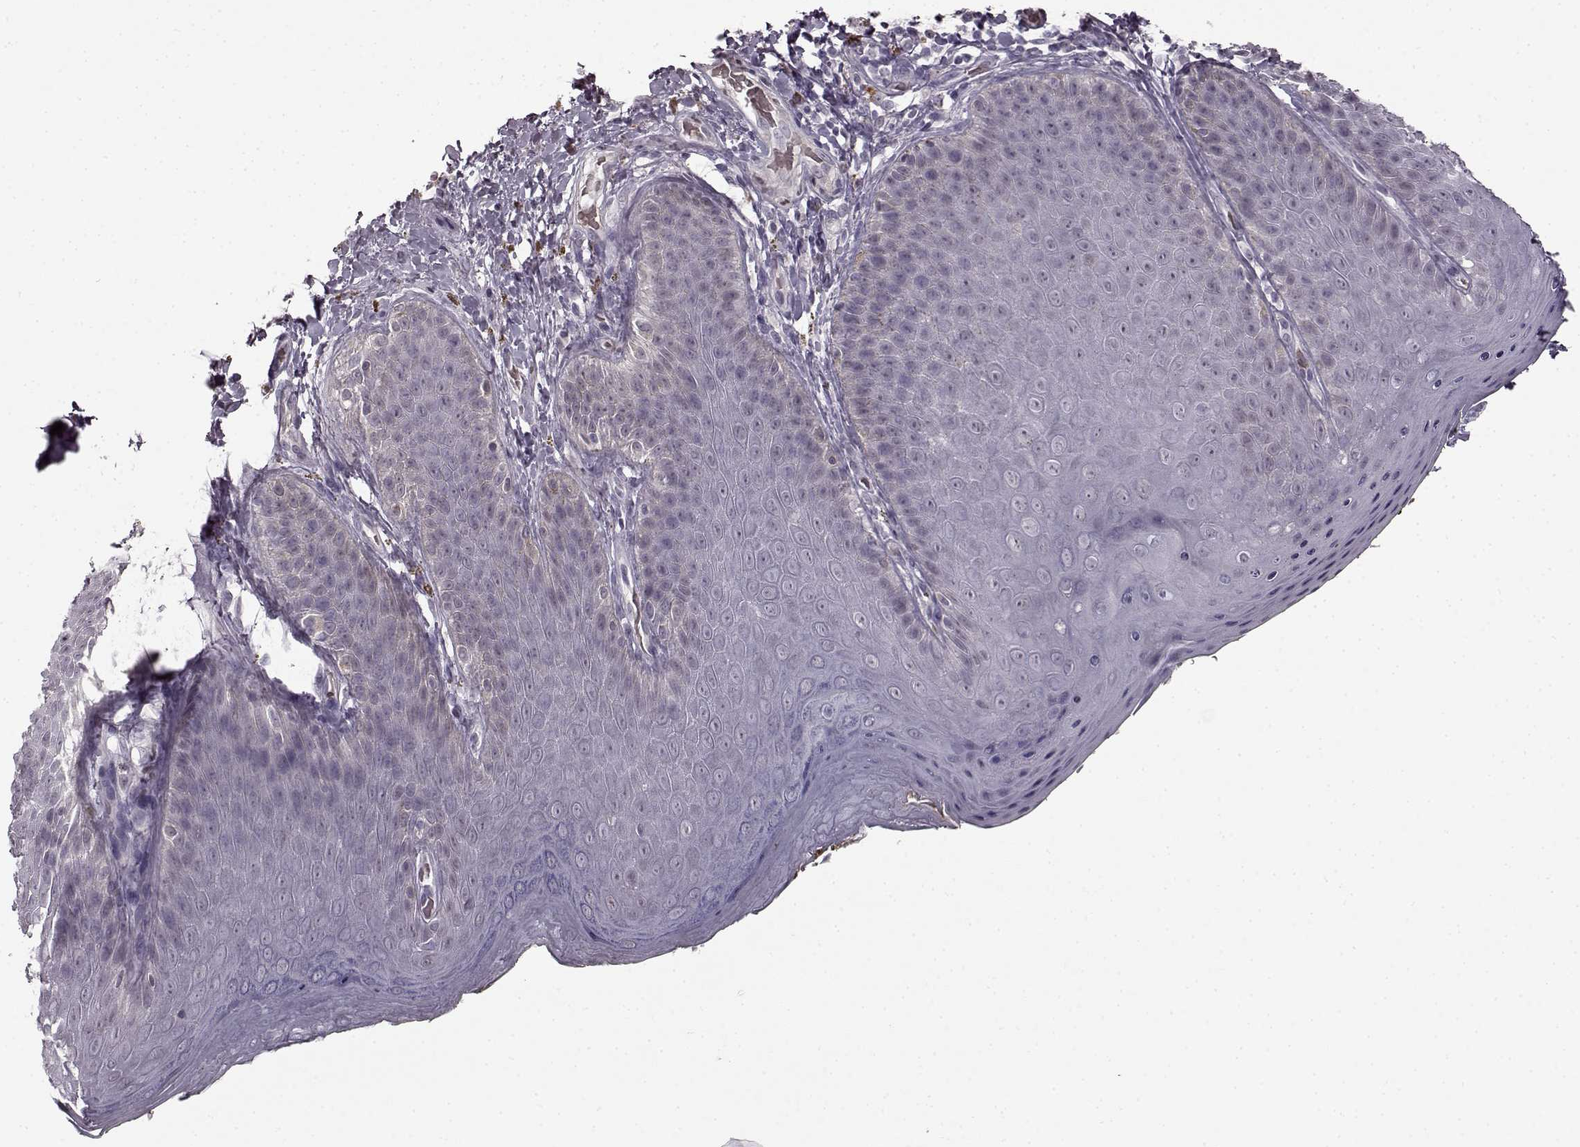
{"staining": {"intensity": "negative", "quantity": "none", "location": "none"}, "tissue": "skin", "cell_type": "Epidermal cells", "image_type": "normal", "snomed": [{"axis": "morphology", "description": "Normal tissue, NOS"}, {"axis": "topography", "description": "Anal"}], "caption": "Photomicrograph shows no protein expression in epidermal cells of normal skin. (DAB (3,3'-diaminobenzidine) immunohistochemistry visualized using brightfield microscopy, high magnification).", "gene": "CNGA3", "patient": {"sex": "male", "age": 53}}